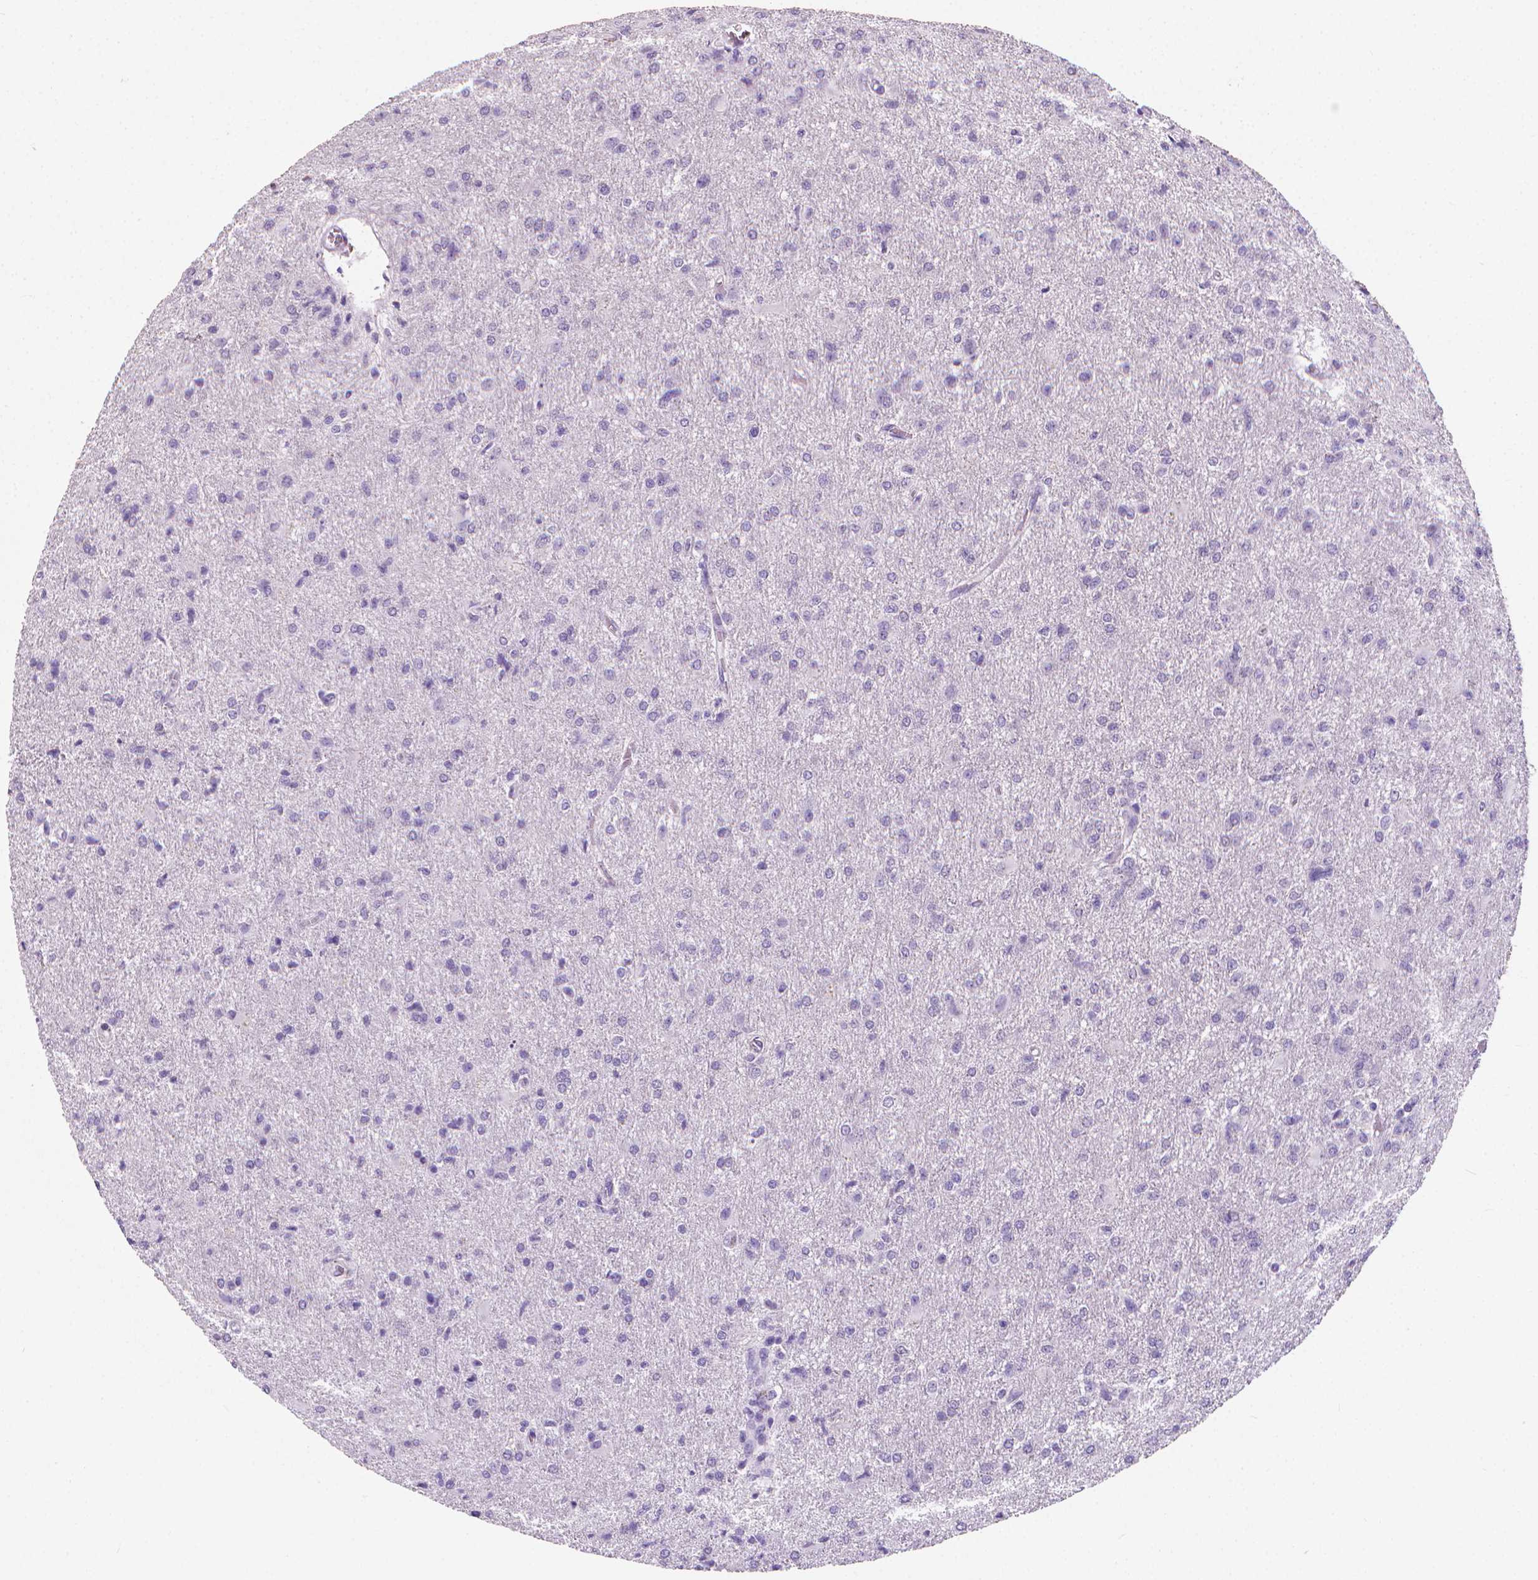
{"staining": {"intensity": "negative", "quantity": "none", "location": "none"}, "tissue": "glioma", "cell_type": "Tumor cells", "image_type": "cancer", "snomed": [{"axis": "morphology", "description": "Glioma, malignant, High grade"}, {"axis": "topography", "description": "Brain"}], "caption": "The immunohistochemistry (IHC) histopathology image has no significant expression in tumor cells of malignant glioma (high-grade) tissue.", "gene": "XPNPEP2", "patient": {"sex": "male", "age": 68}}